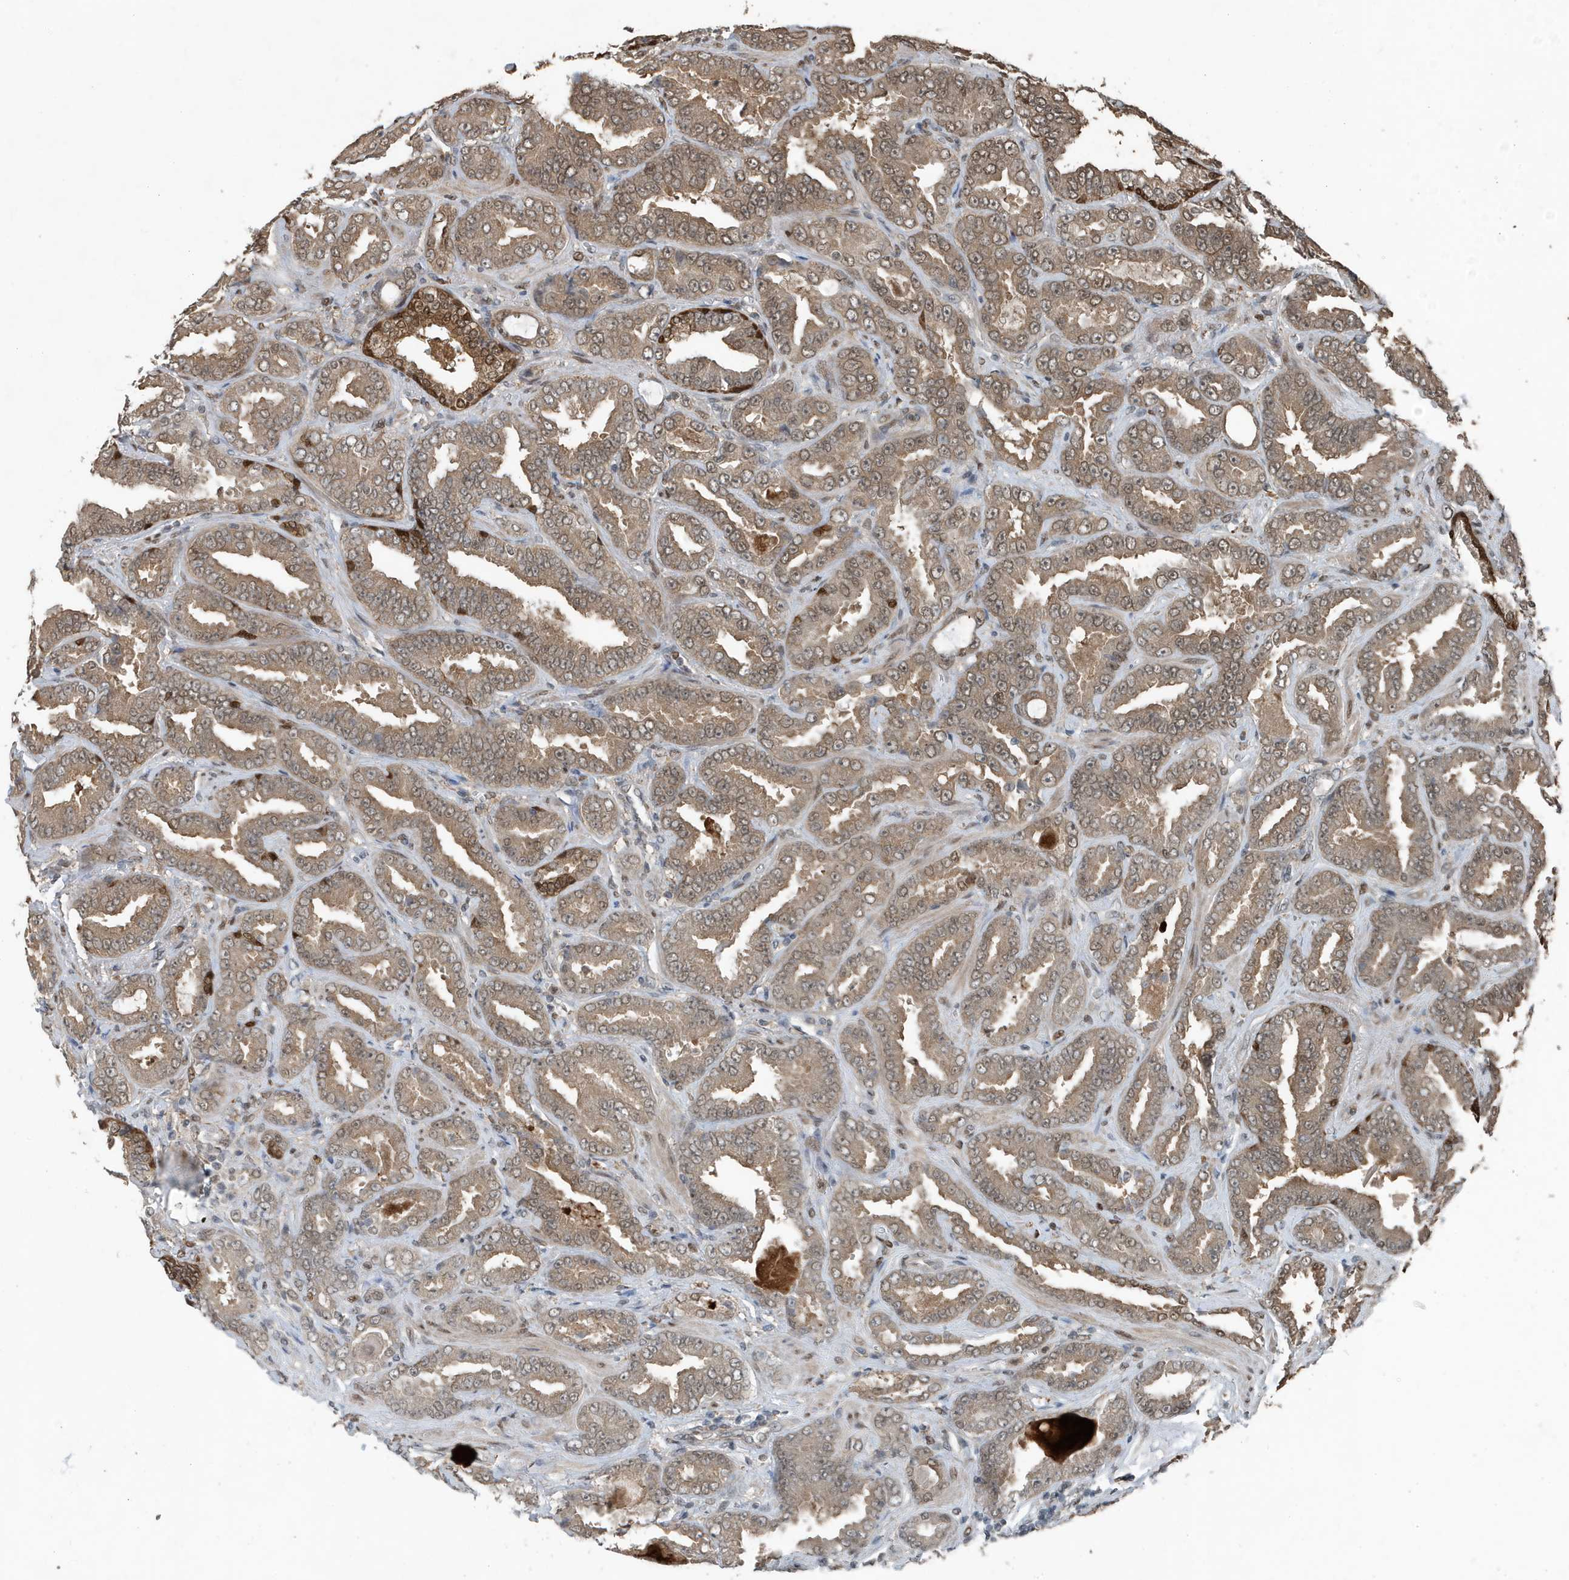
{"staining": {"intensity": "moderate", "quantity": ">75%", "location": "cytoplasmic/membranous,nuclear"}, "tissue": "prostate cancer", "cell_type": "Tumor cells", "image_type": "cancer", "snomed": [{"axis": "morphology", "description": "Adenocarcinoma, Low grade"}, {"axis": "topography", "description": "Prostate"}], "caption": "A medium amount of moderate cytoplasmic/membranous and nuclear staining is present in about >75% of tumor cells in prostate adenocarcinoma (low-grade) tissue.", "gene": "HSPA1A", "patient": {"sex": "male", "age": 60}}